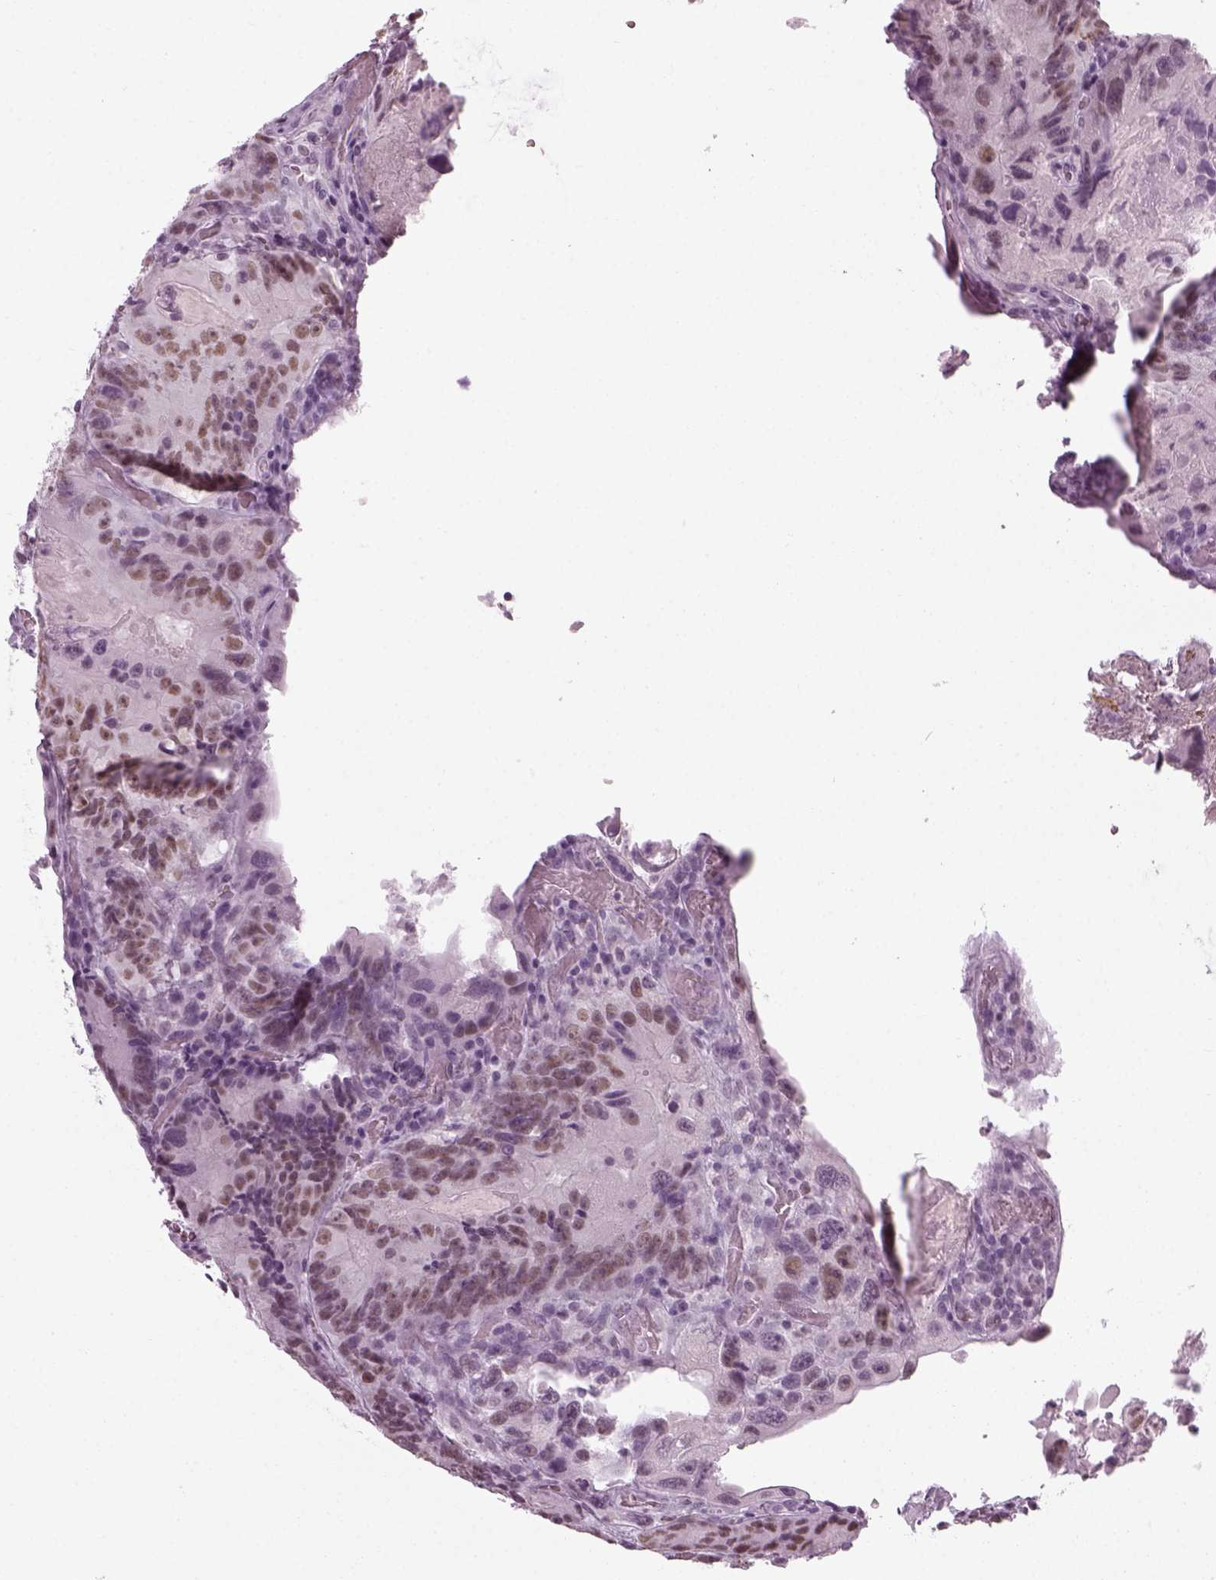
{"staining": {"intensity": "weak", "quantity": "<25%", "location": "nuclear"}, "tissue": "colorectal cancer", "cell_type": "Tumor cells", "image_type": "cancer", "snomed": [{"axis": "morphology", "description": "Adenocarcinoma, NOS"}, {"axis": "topography", "description": "Colon"}], "caption": "High magnification brightfield microscopy of adenocarcinoma (colorectal) stained with DAB (3,3'-diaminobenzidine) (brown) and counterstained with hematoxylin (blue): tumor cells show no significant expression. (DAB immunohistochemistry, high magnification).", "gene": "KCNG2", "patient": {"sex": "female", "age": 86}}